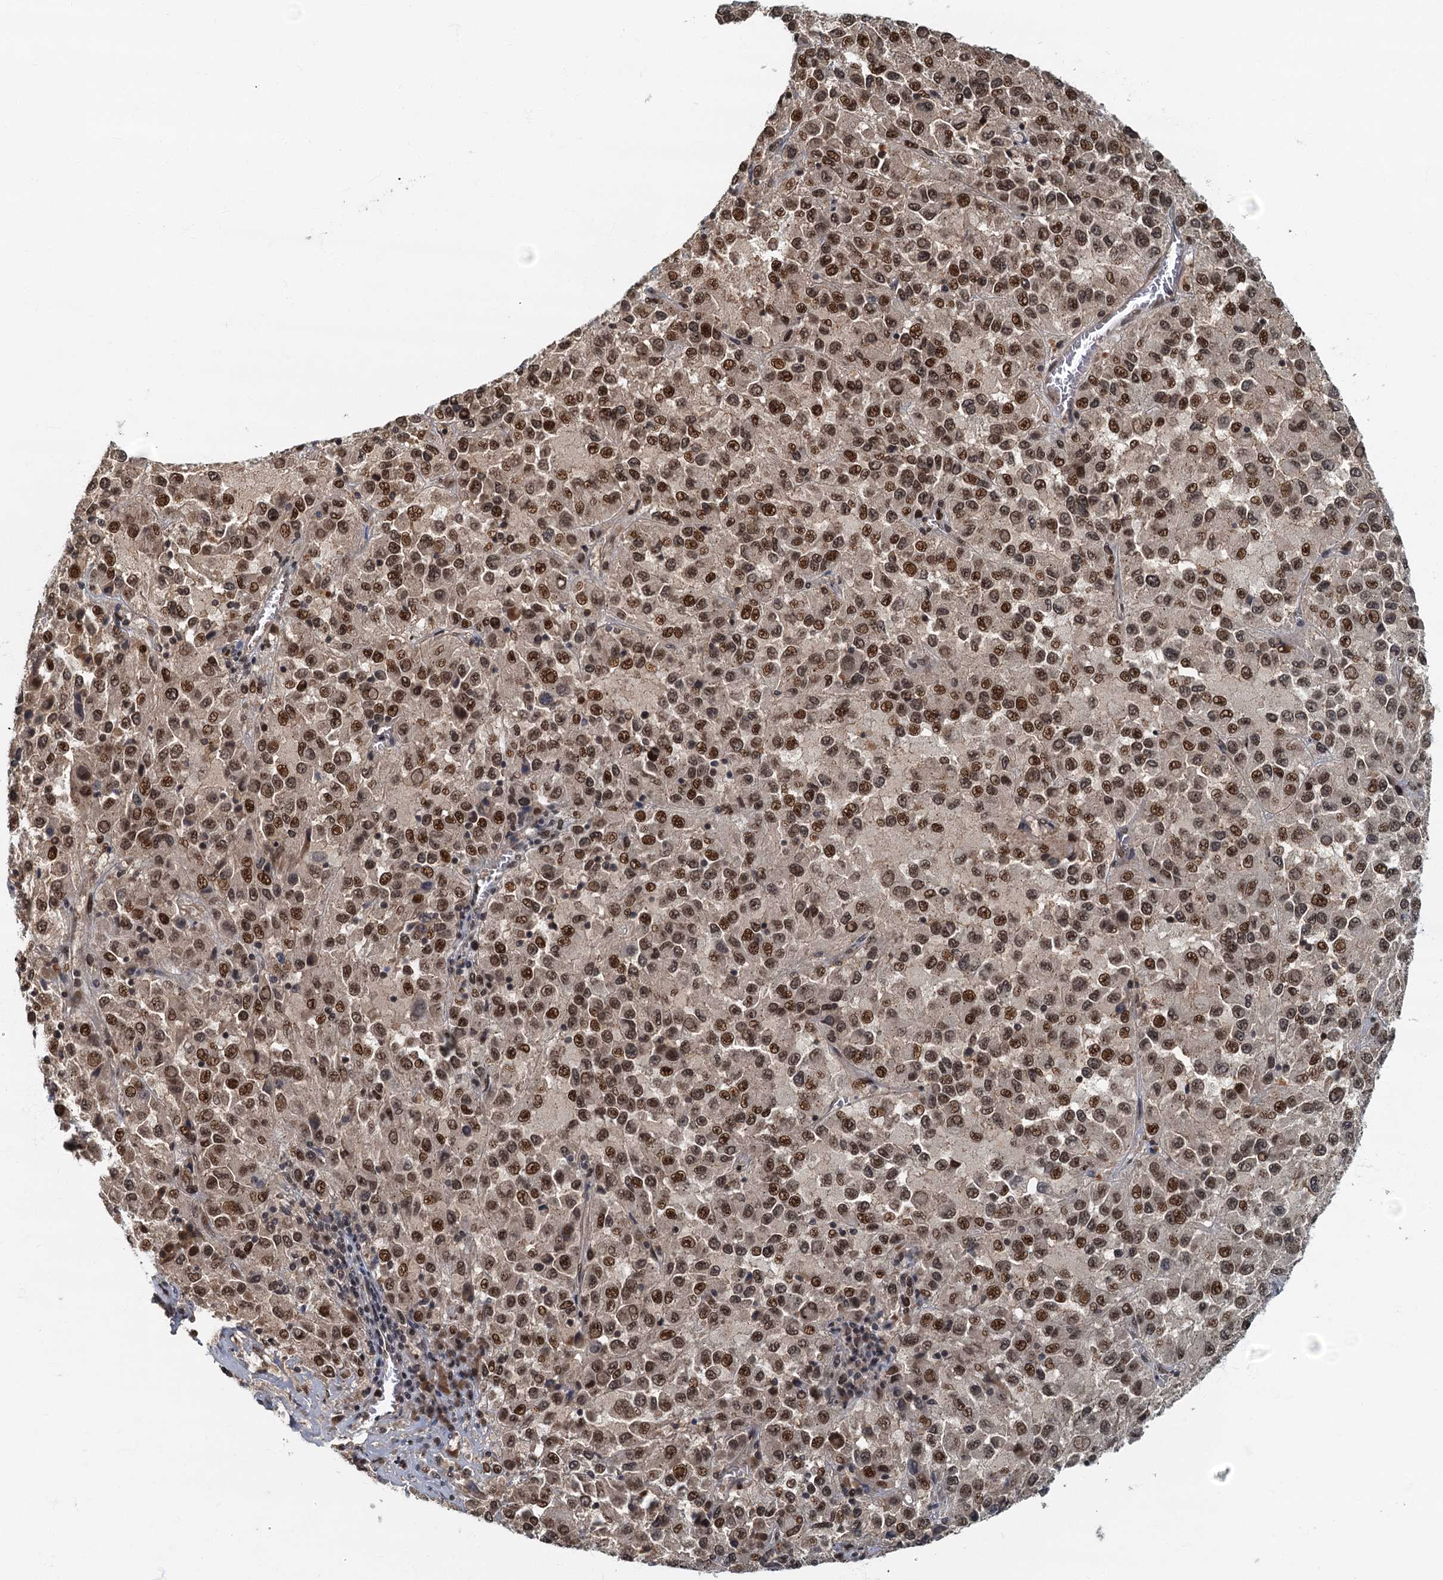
{"staining": {"intensity": "strong", "quantity": ">75%", "location": "nuclear"}, "tissue": "melanoma", "cell_type": "Tumor cells", "image_type": "cancer", "snomed": [{"axis": "morphology", "description": "Malignant melanoma, Metastatic site"}, {"axis": "topography", "description": "Lung"}], "caption": "DAB (3,3'-diaminobenzidine) immunohistochemical staining of malignant melanoma (metastatic site) exhibits strong nuclear protein staining in approximately >75% of tumor cells.", "gene": "CKAP2L", "patient": {"sex": "male", "age": 64}}